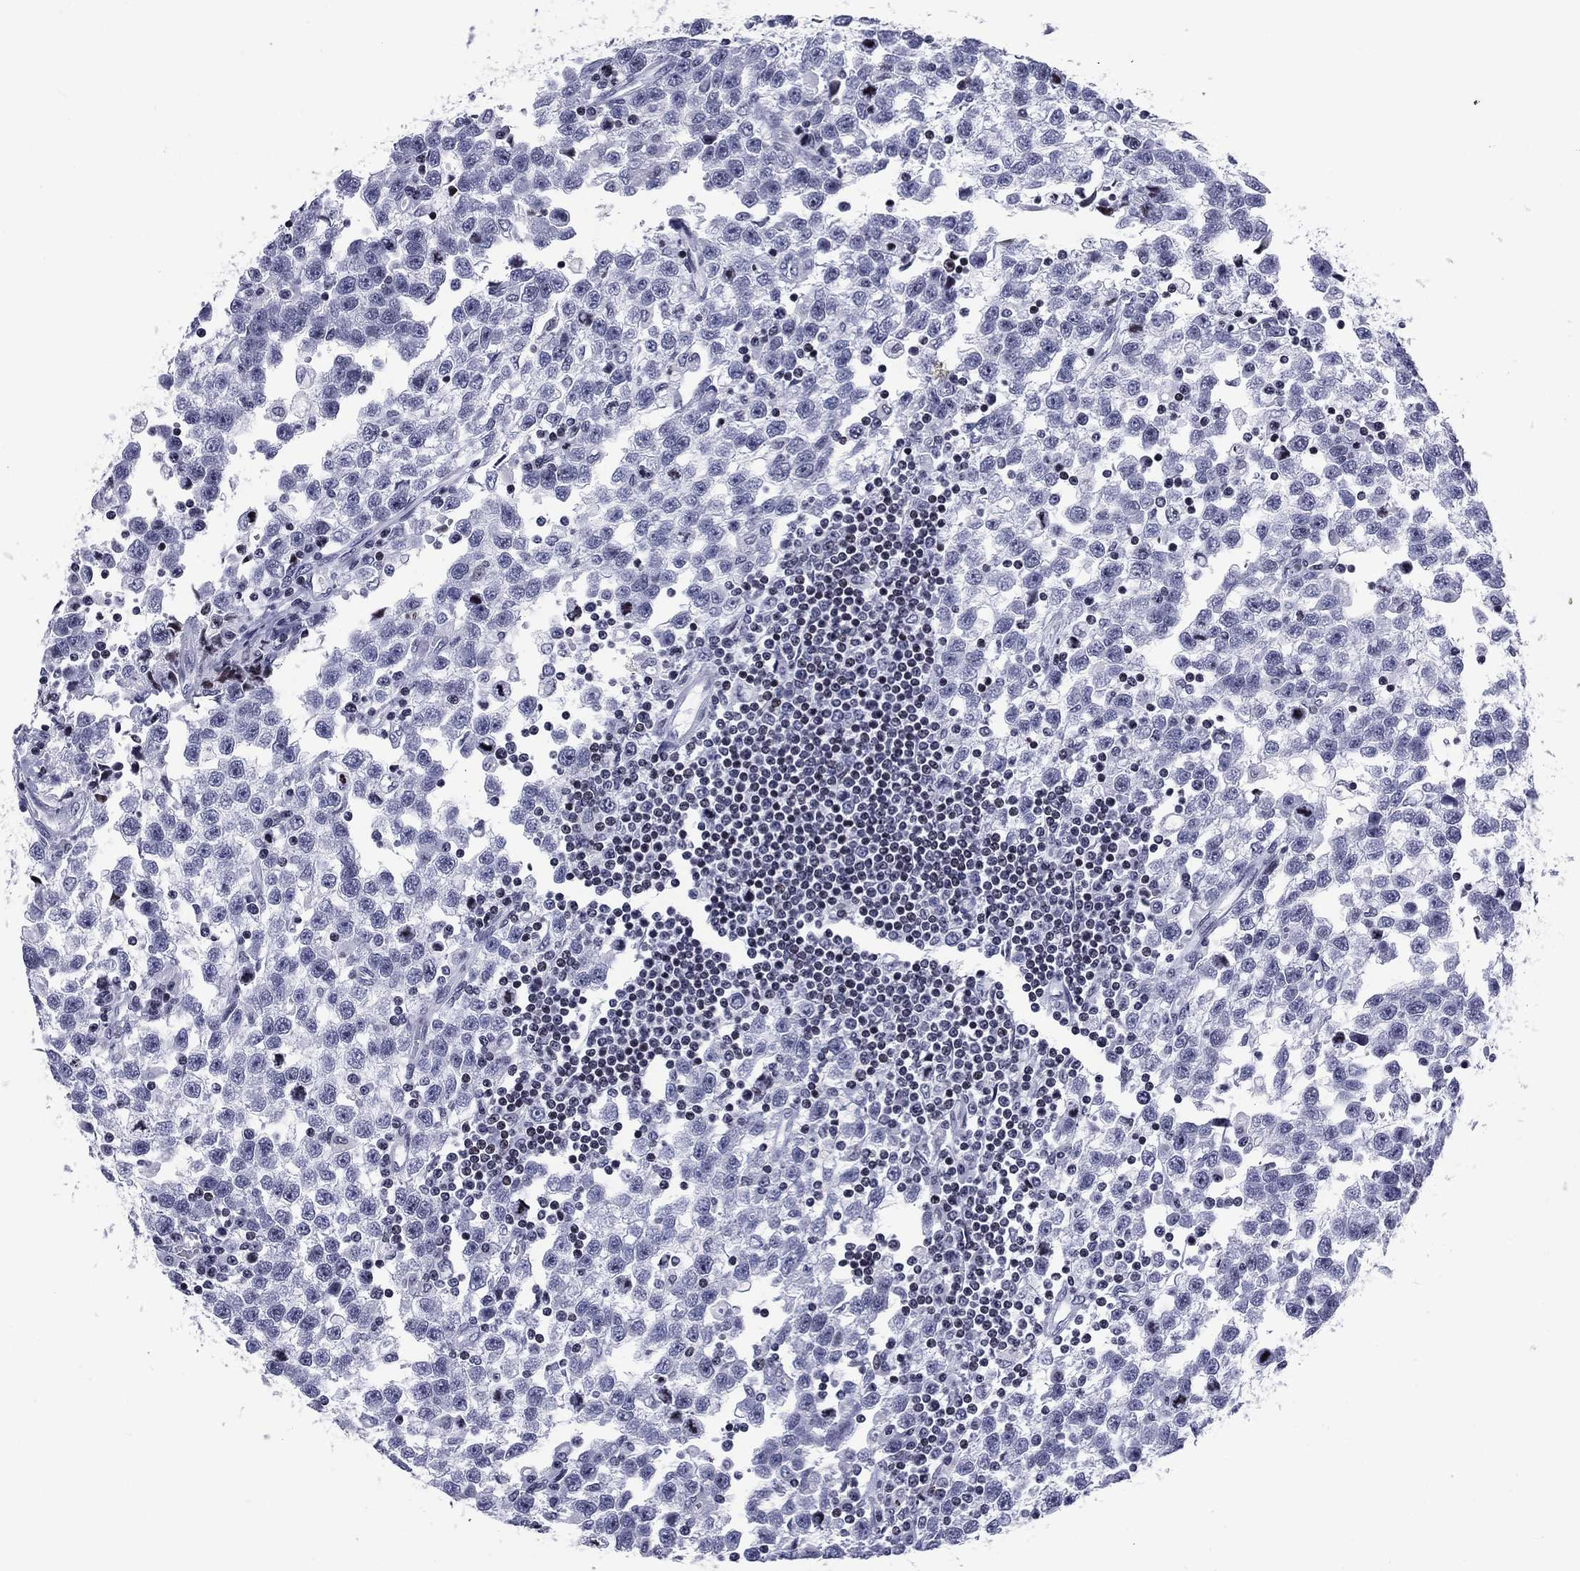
{"staining": {"intensity": "negative", "quantity": "none", "location": "none"}, "tissue": "testis cancer", "cell_type": "Tumor cells", "image_type": "cancer", "snomed": [{"axis": "morphology", "description": "Seminoma, NOS"}, {"axis": "topography", "description": "Testis"}], "caption": "Tumor cells are negative for brown protein staining in testis seminoma. Brightfield microscopy of IHC stained with DAB (3,3'-diaminobenzidine) (brown) and hematoxylin (blue), captured at high magnification.", "gene": "CCDC144A", "patient": {"sex": "male", "age": 34}}